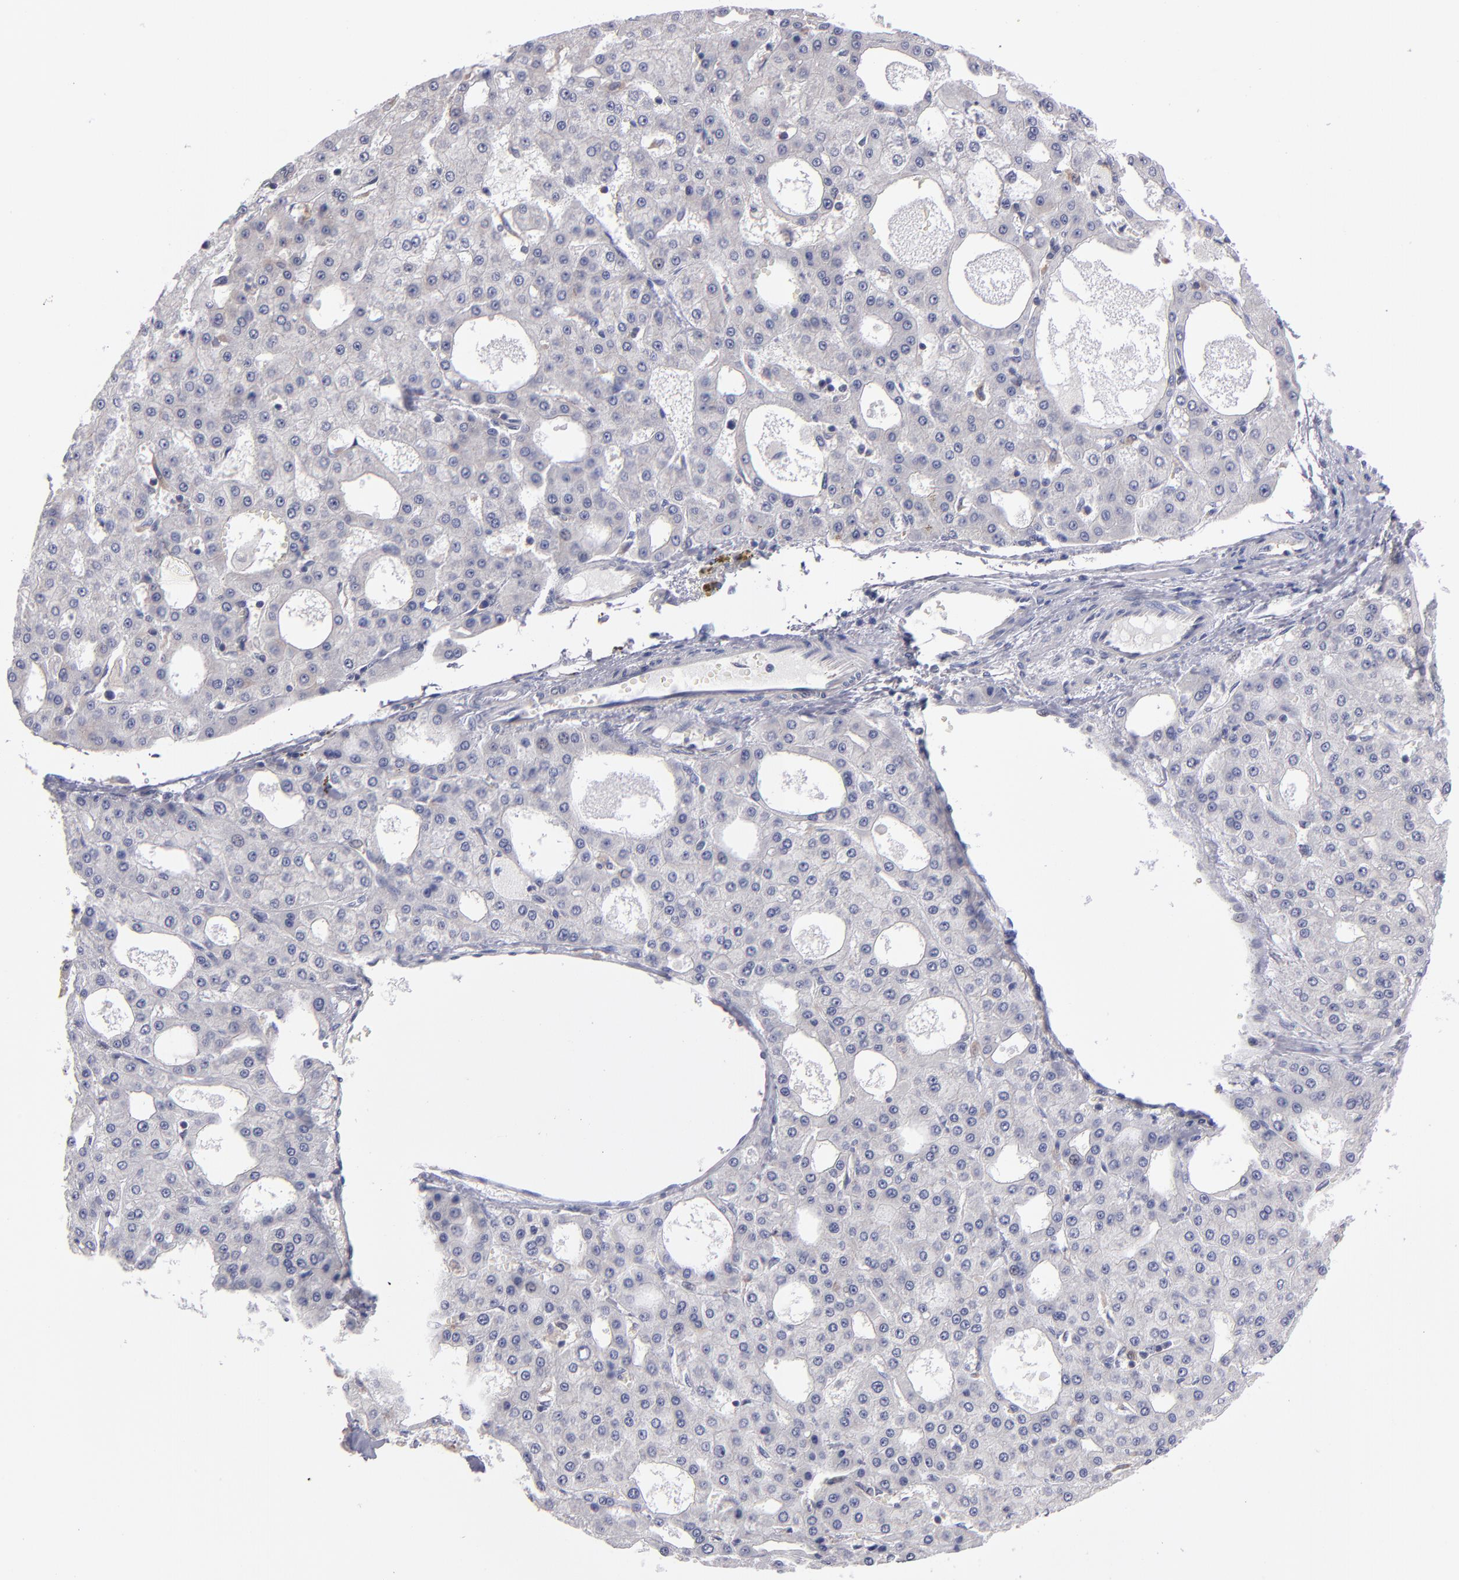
{"staining": {"intensity": "weak", "quantity": "<25%", "location": "cytoplasmic/membranous"}, "tissue": "liver cancer", "cell_type": "Tumor cells", "image_type": "cancer", "snomed": [{"axis": "morphology", "description": "Carcinoma, Hepatocellular, NOS"}, {"axis": "topography", "description": "Liver"}], "caption": "Tumor cells are negative for brown protein staining in liver cancer (hepatocellular carcinoma).", "gene": "EIF3L", "patient": {"sex": "male", "age": 47}}